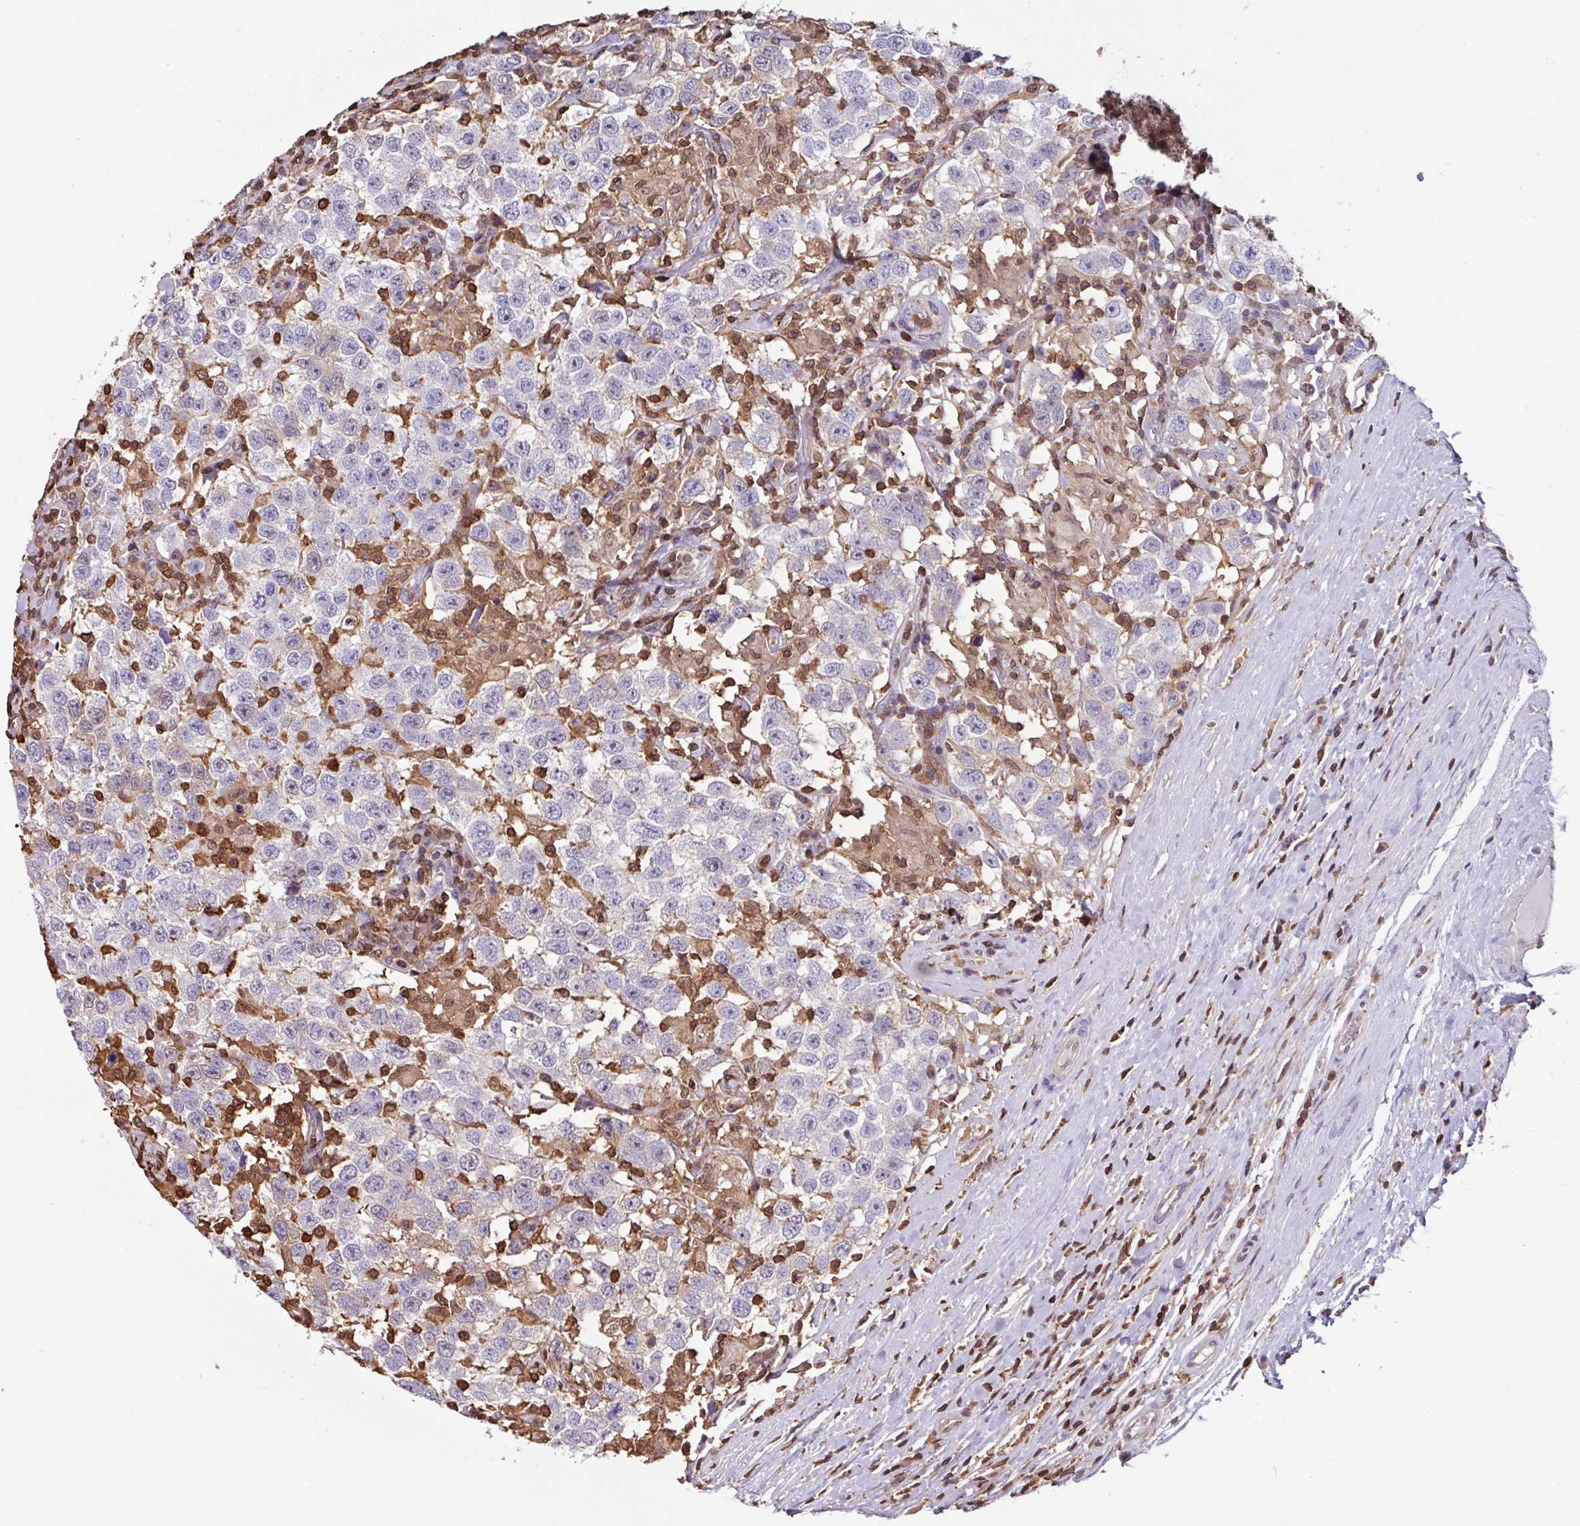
{"staining": {"intensity": "negative", "quantity": "none", "location": "none"}, "tissue": "testis cancer", "cell_type": "Tumor cells", "image_type": "cancer", "snomed": [{"axis": "morphology", "description": "Seminoma, NOS"}, {"axis": "topography", "description": "Testis"}], "caption": "IHC of human testis cancer (seminoma) exhibits no positivity in tumor cells.", "gene": "ARHGDIB", "patient": {"sex": "male", "age": 41}}